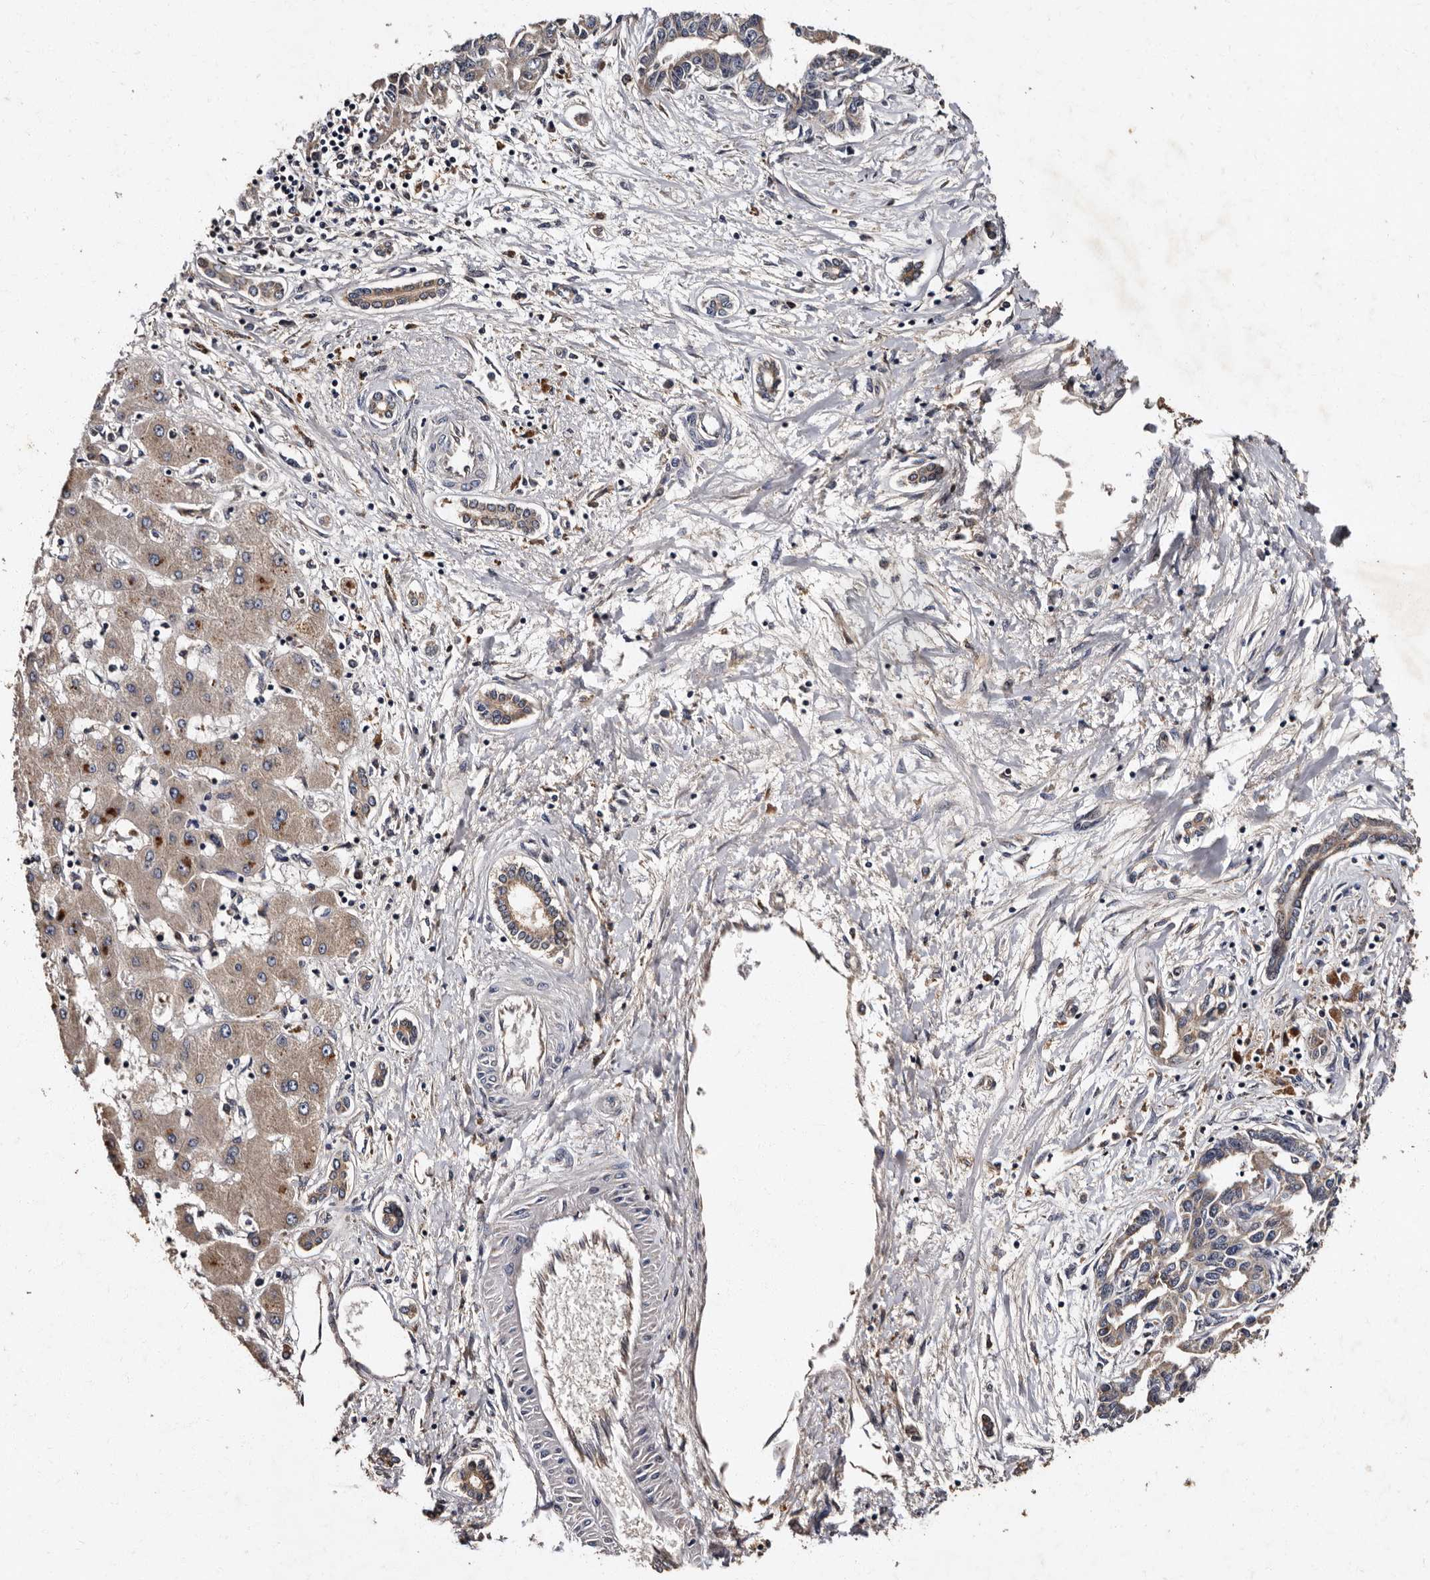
{"staining": {"intensity": "weak", "quantity": "<25%", "location": "cytoplasmic/membranous"}, "tissue": "liver cancer", "cell_type": "Tumor cells", "image_type": "cancer", "snomed": [{"axis": "morphology", "description": "Cholangiocarcinoma"}, {"axis": "topography", "description": "Liver"}], "caption": "The immunohistochemistry (IHC) photomicrograph has no significant positivity in tumor cells of liver cancer tissue.", "gene": "ADCK5", "patient": {"sex": "male", "age": 59}}